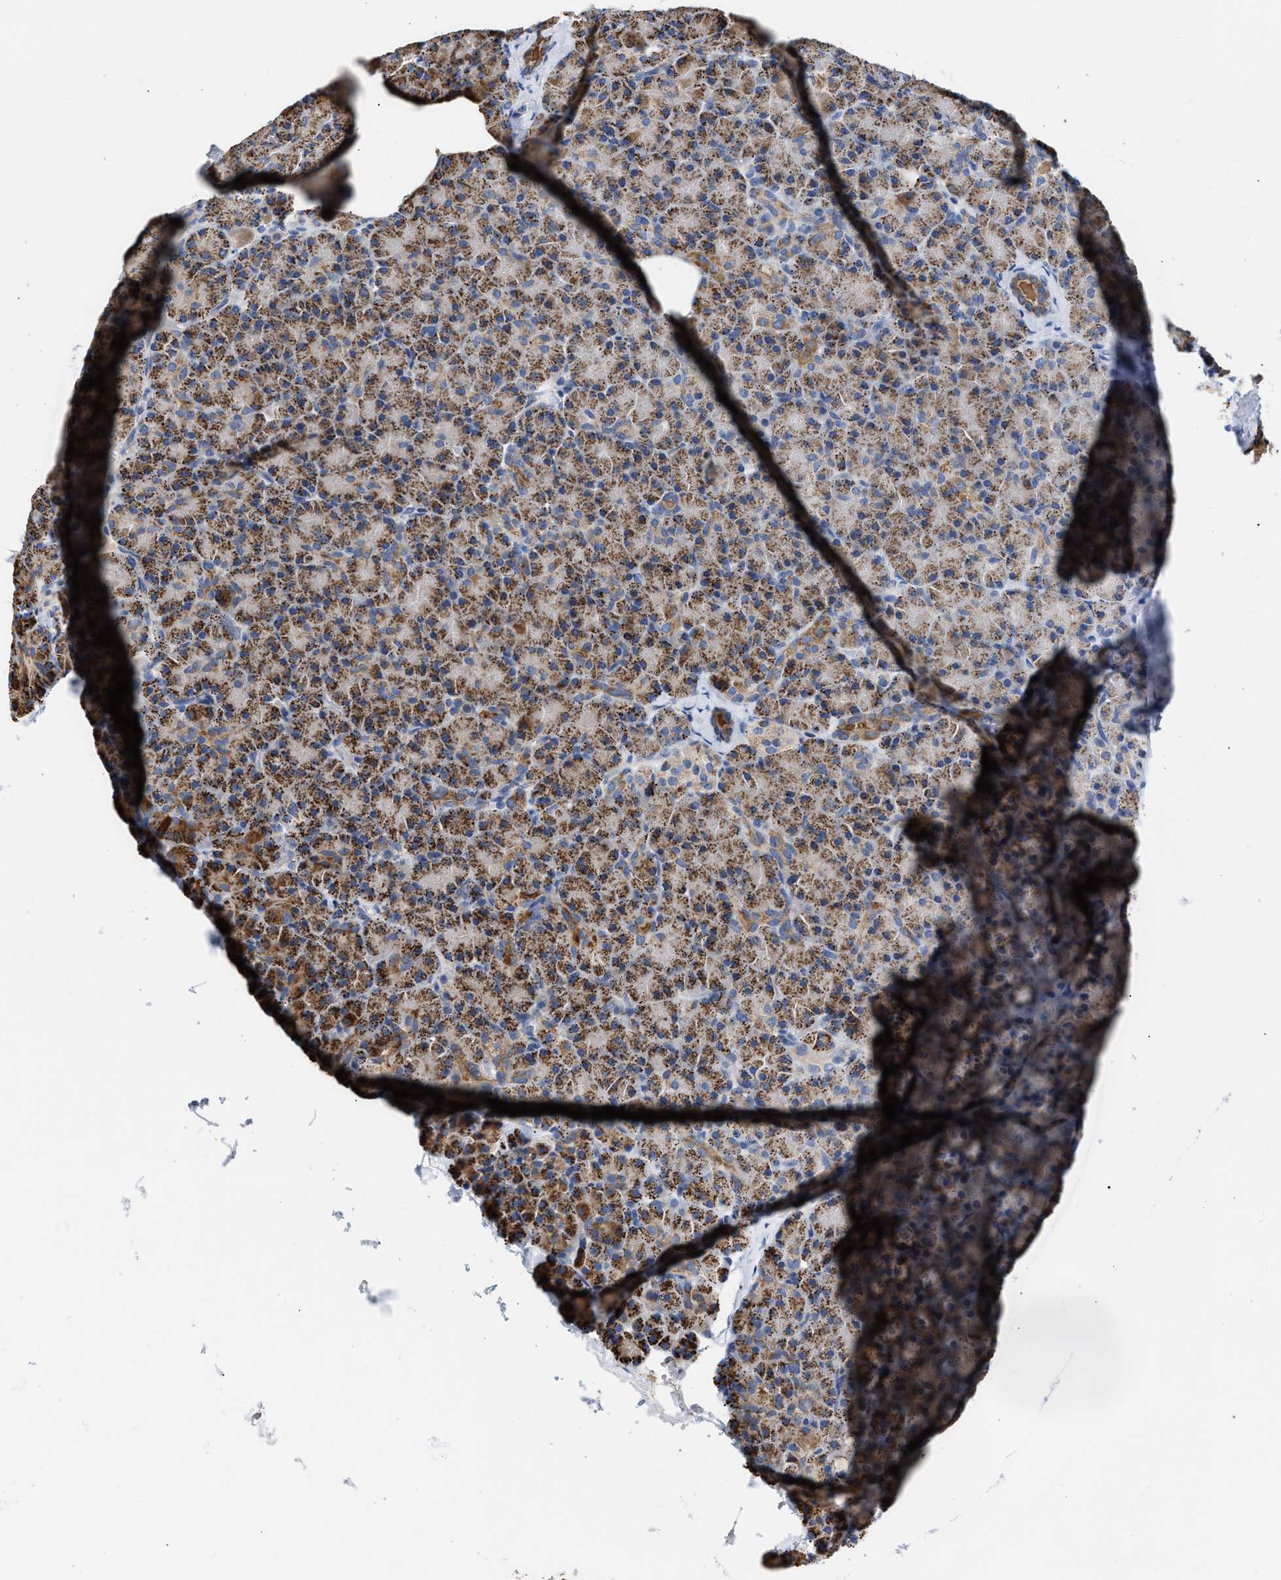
{"staining": {"intensity": "moderate", "quantity": ">75%", "location": "cytoplasmic/membranous"}, "tissue": "pancreas", "cell_type": "Exocrine glandular cells", "image_type": "normal", "snomed": [{"axis": "morphology", "description": "Normal tissue, NOS"}, {"axis": "topography", "description": "Pancreas"}], "caption": "Benign pancreas demonstrates moderate cytoplasmic/membranous staining in approximately >75% of exocrine glandular cells, visualized by immunohistochemistry.", "gene": "JAG1", "patient": {"sex": "female", "age": 43}}